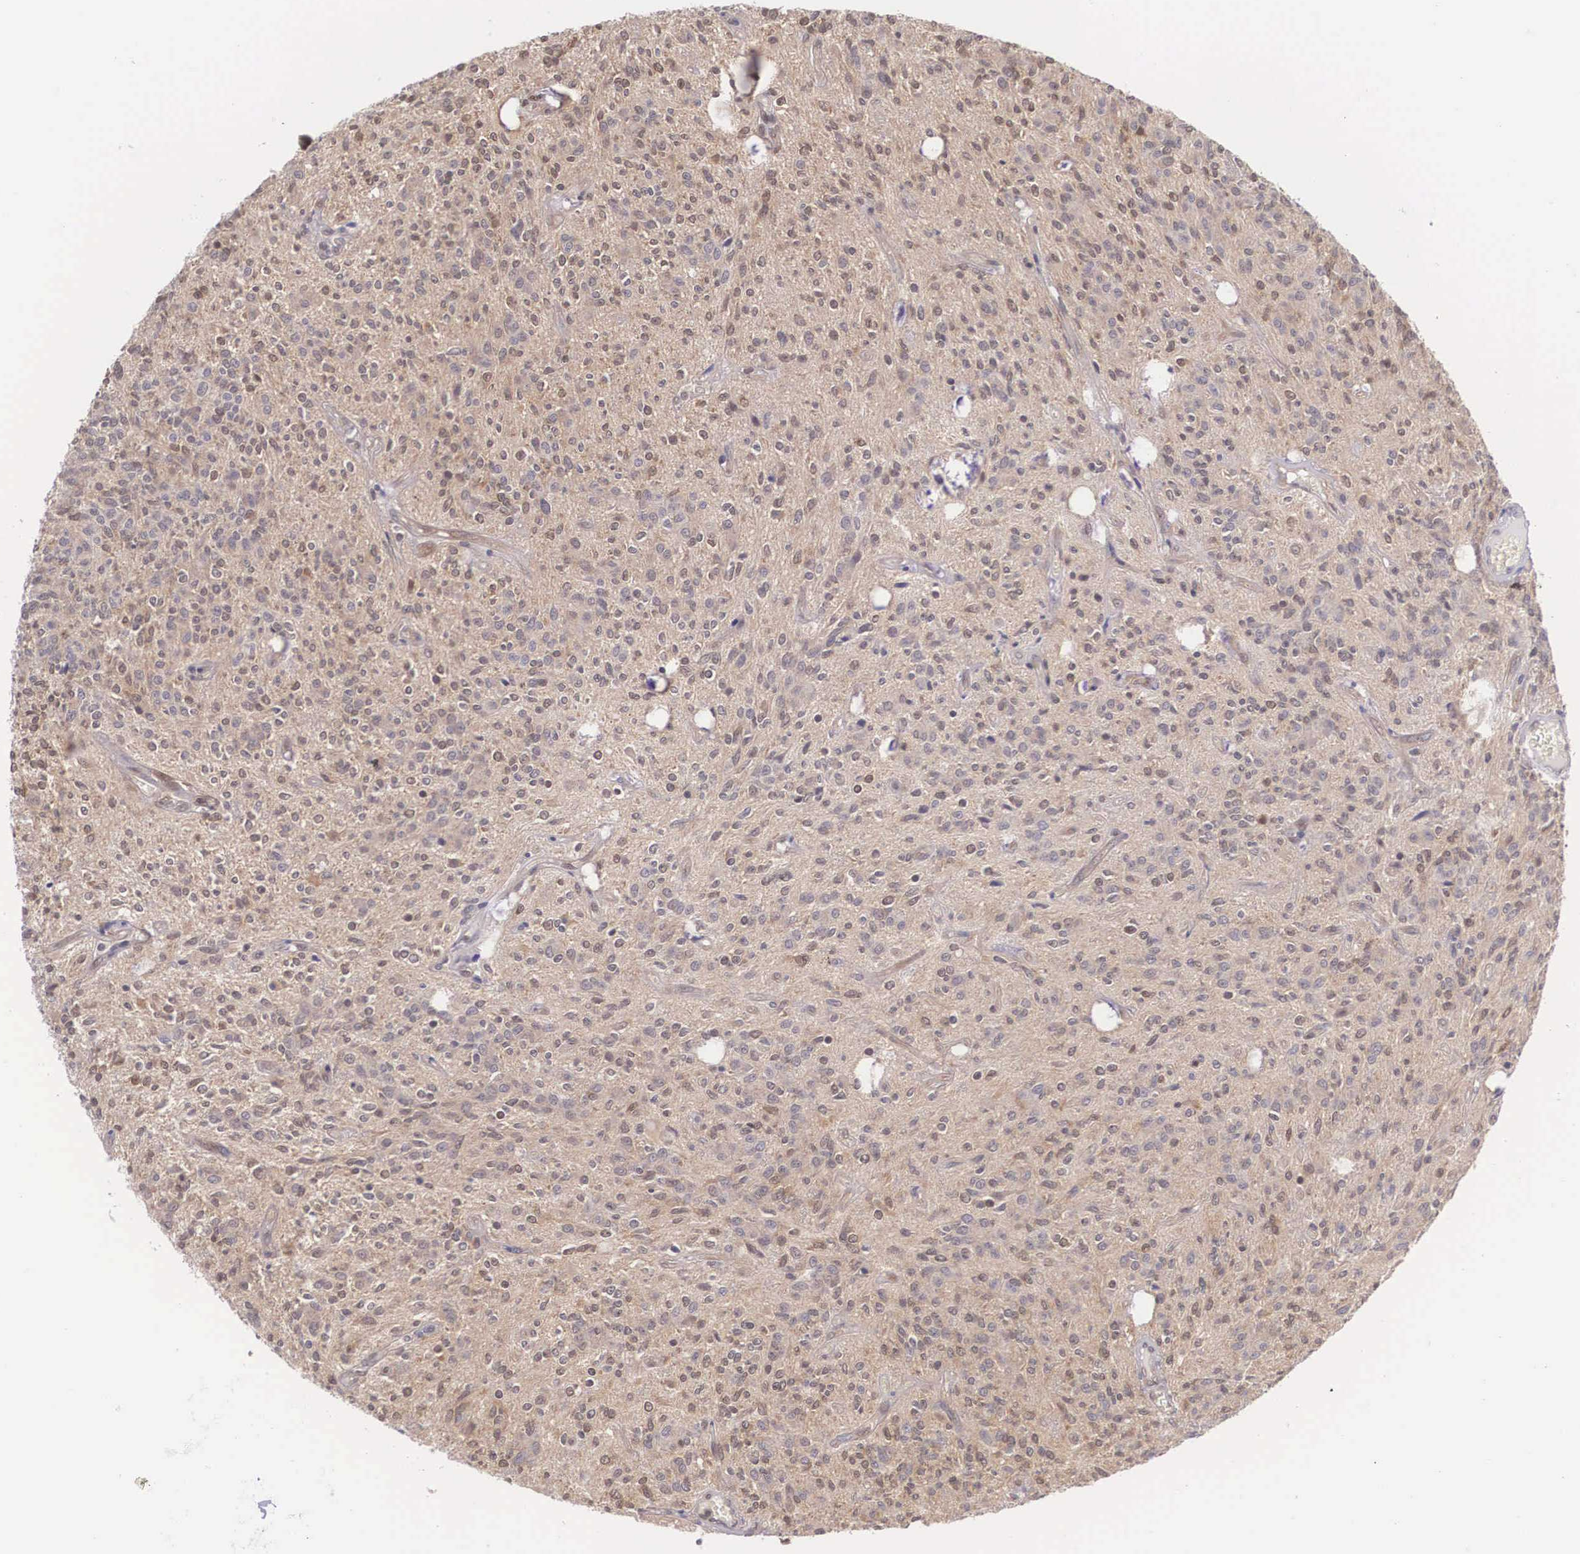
{"staining": {"intensity": "weak", "quantity": "<25%", "location": "cytoplasmic/membranous"}, "tissue": "glioma", "cell_type": "Tumor cells", "image_type": "cancer", "snomed": [{"axis": "morphology", "description": "Glioma, malignant, Low grade"}, {"axis": "topography", "description": "Brain"}], "caption": "Tumor cells show no significant protein expression in malignant glioma (low-grade). Brightfield microscopy of immunohistochemistry (IHC) stained with DAB (brown) and hematoxylin (blue), captured at high magnification.", "gene": "IGBP1", "patient": {"sex": "female", "age": 15}}